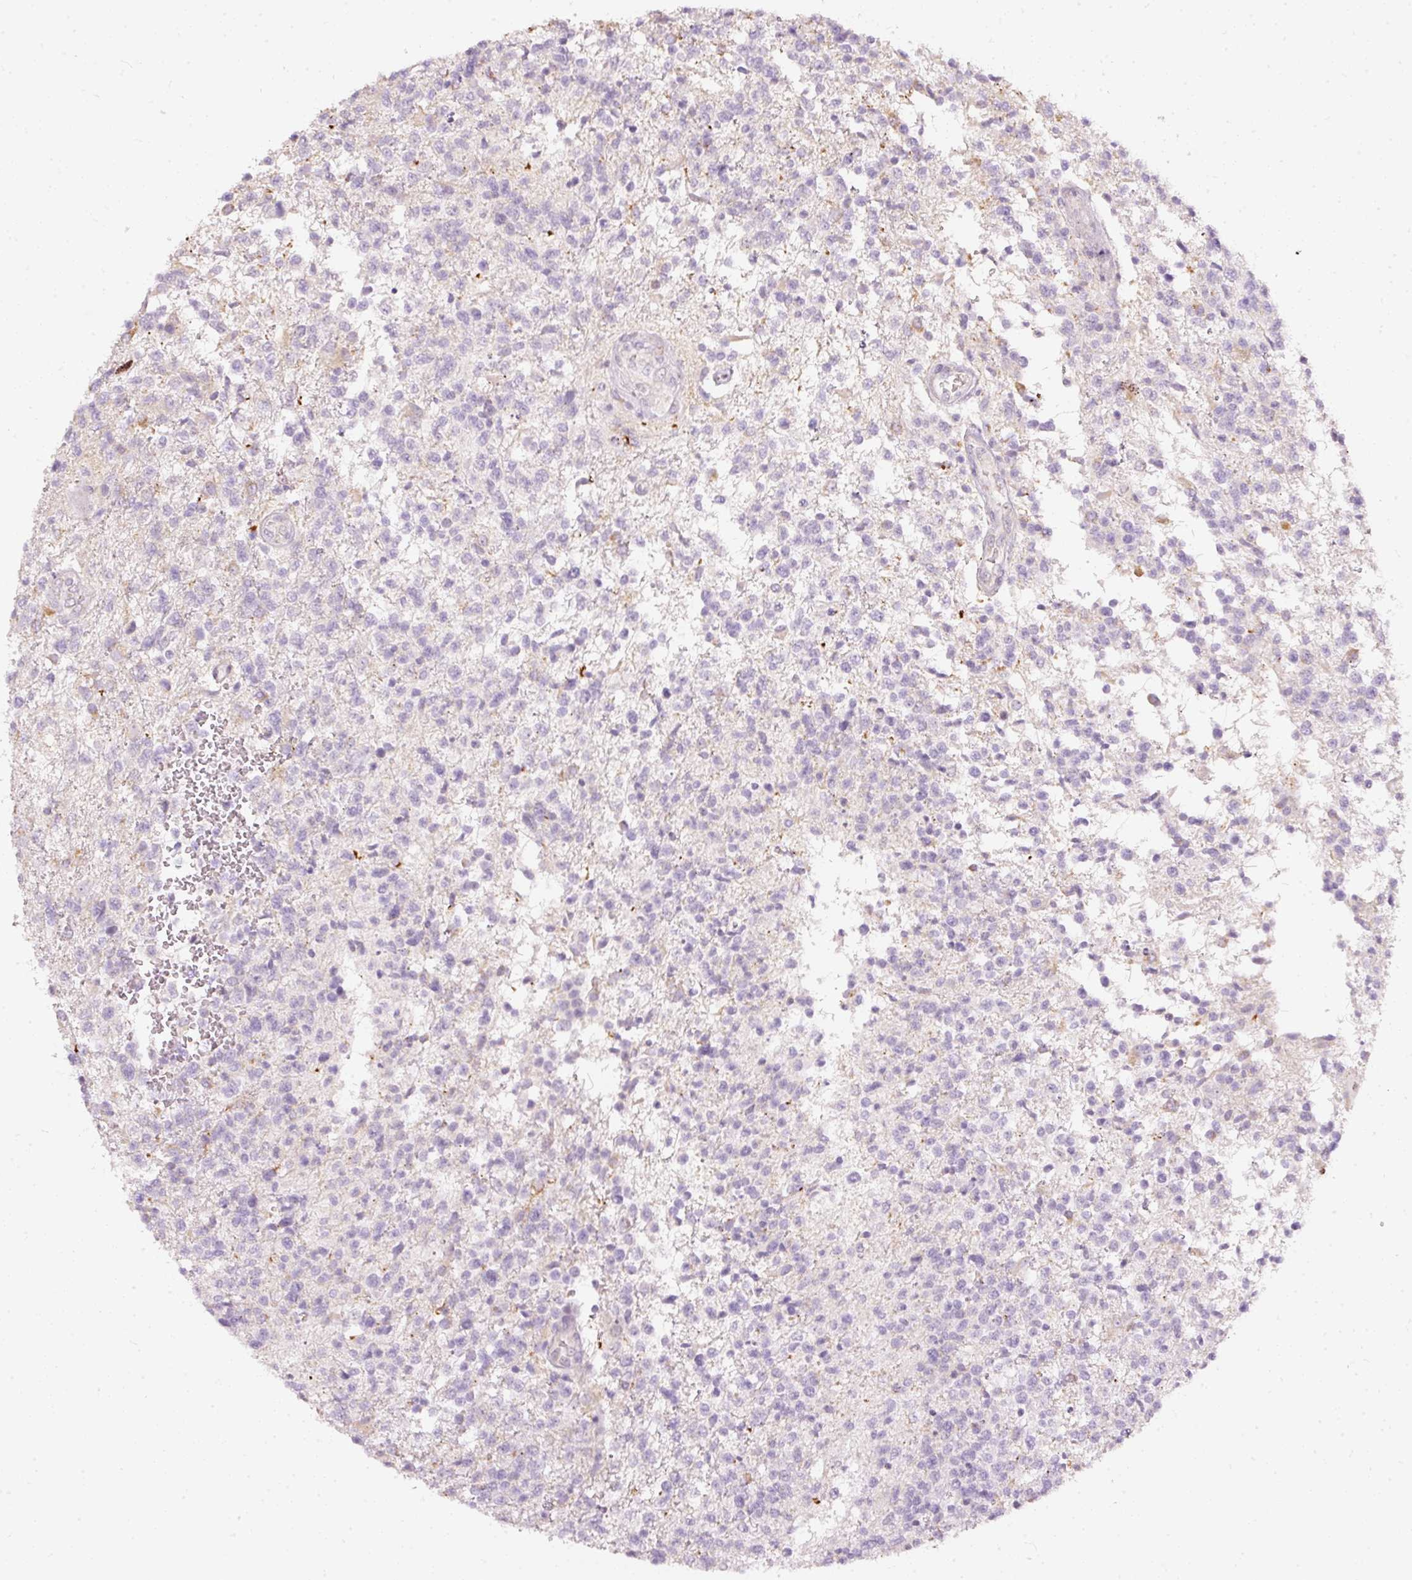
{"staining": {"intensity": "negative", "quantity": "none", "location": "none"}, "tissue": "glioma", "cell_type": "Tumor cells", "image_type": "cancer", "snomed": [{"axis": "morphology", "description": "Glioma, malignant, High grade"}, {"axis": "topography", "description": "Brain"}], "caption": "High power microscopy micrograph of an immunohistochemistry (IHC) micrograph of malignant glioma (high-grade), revealing no significant positivity in tumor cells.", "gene": "RNF39", "patient": {"sex": "male", "age": 56}}